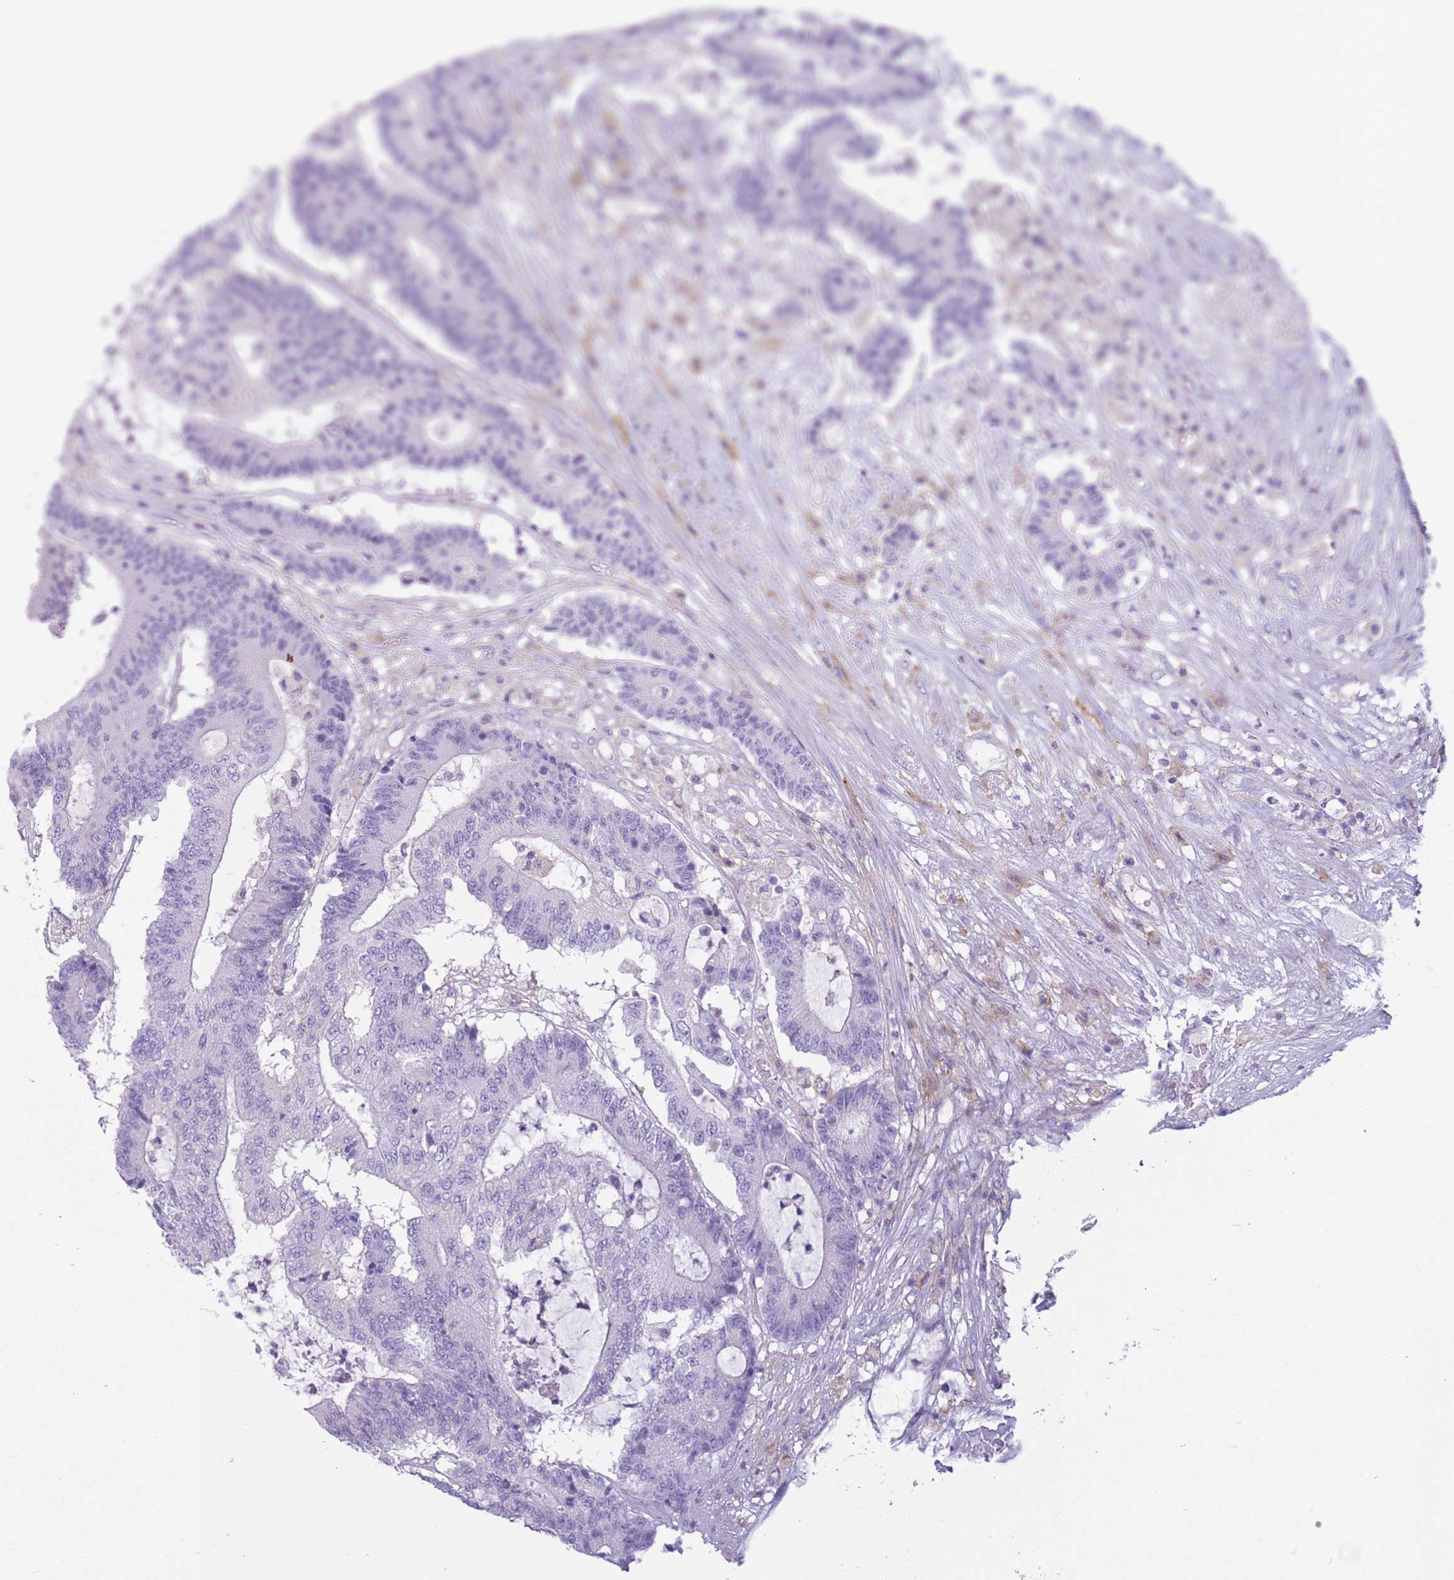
{"staining": {"intensity": "negative", "quantity": "none", "location": "none"}, "tissue": "colorectal cancer", "cell_type": "Tumor cells", "image_type": "cancer", "snomed": [{"axis": "morphology", "description": "Adenocarcinoma, NOS"}, {"axis": "topography", "description": "Colon"}], "caption": "Tumor cells are negative for protein expression in human colorectal cancer (adenocarcinoma).", "gene": "SNX6", "patient": {"sex": "female", "age": 84}}